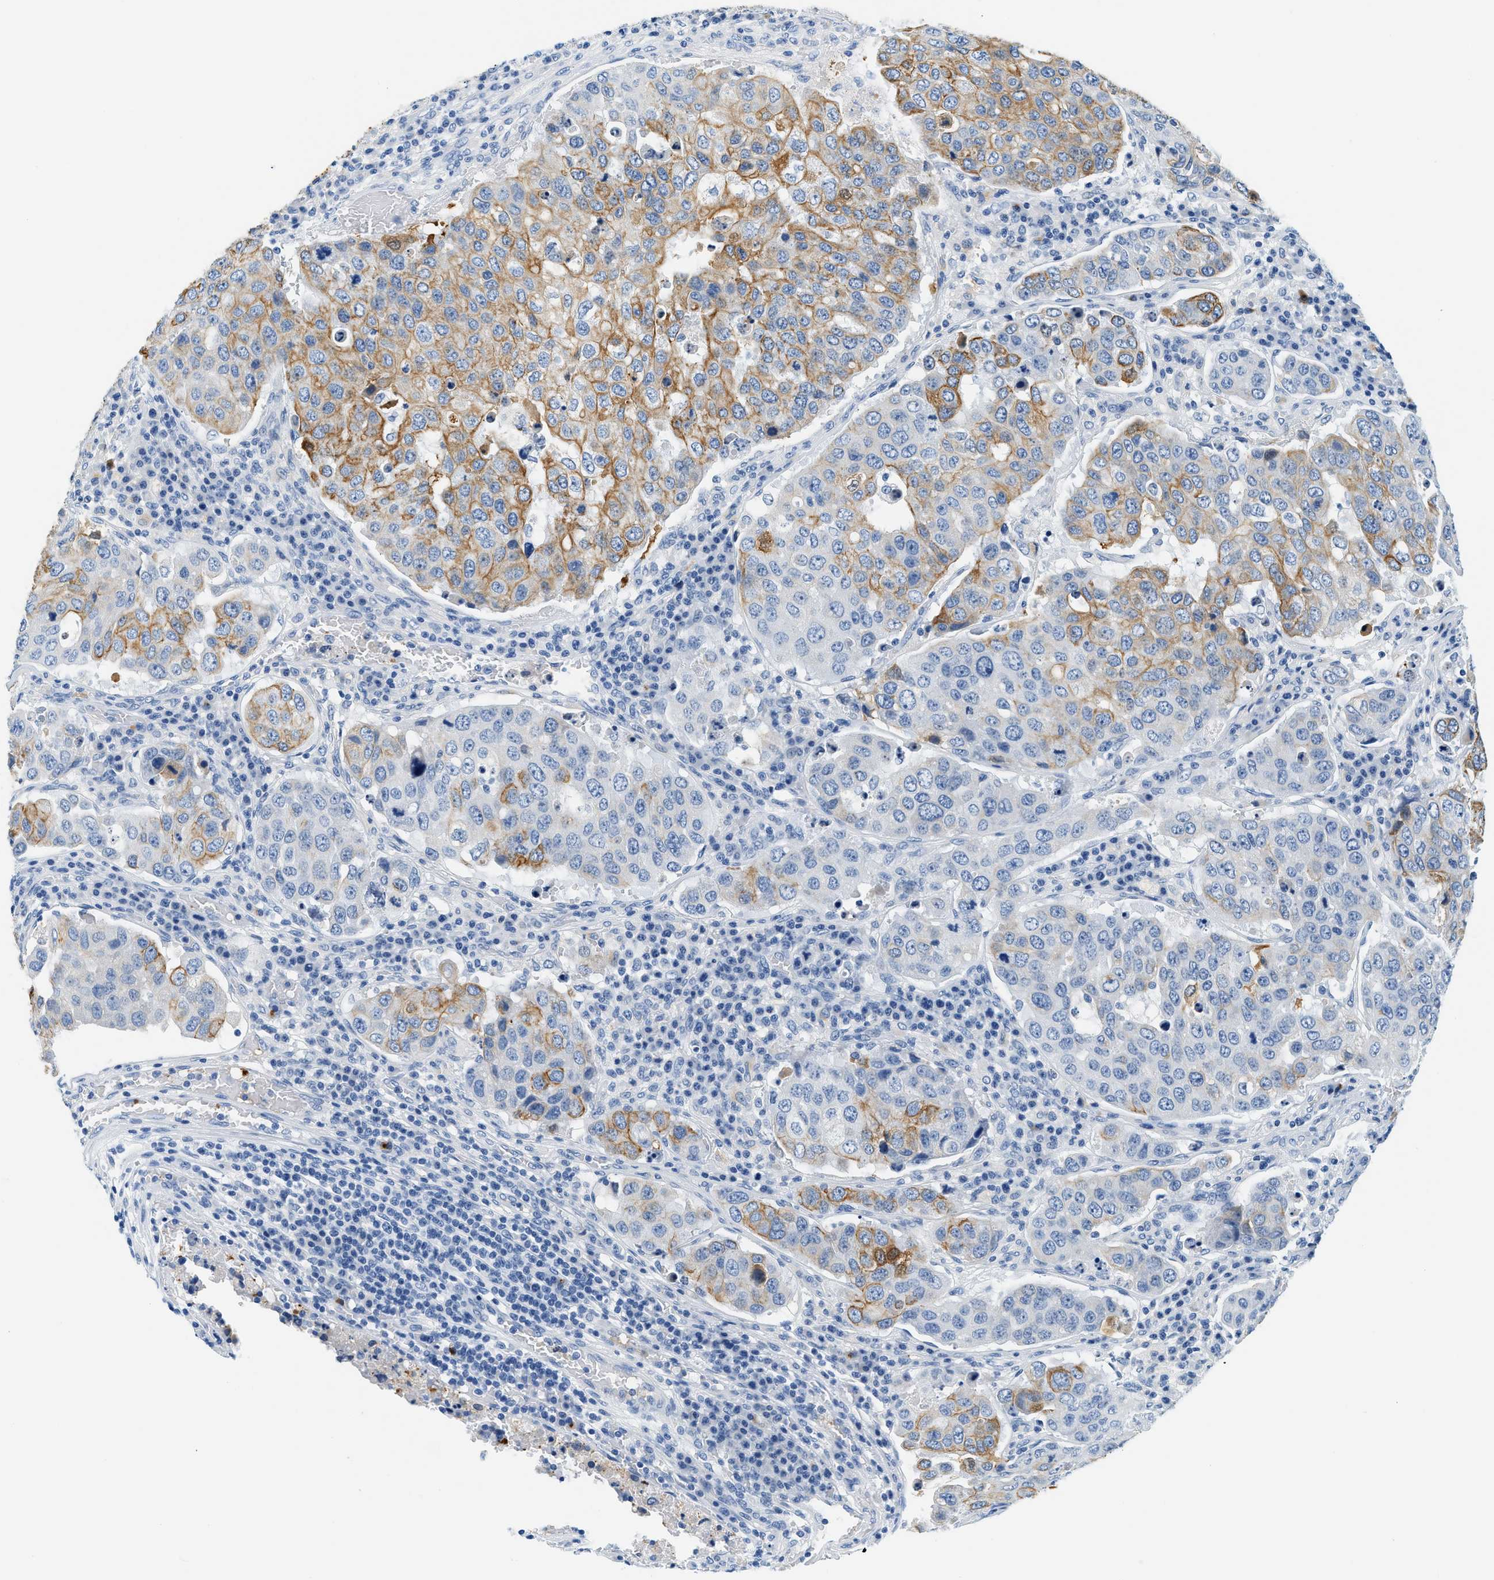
{"staining": {"intensity": "moderate", "quantity": "25%-75%", "location": "cytoplasmic/membranous"}, "tissue": "urothelial cancer", "cell_type": "Tumor cells", "image_type": "cancer", "snomed": [{"axis": "morphology", "description": "Urothelial carcinoma, High grade"}, {"axis": "topography", "description": "Lymph node"}, {"axis": "topography", "description": "Urinary bladder"}], "caption": "Urothelial cancer tissue demonstrates moderate cytoplasmic/membranous positivity in approximately 25%-75% of tumor cells The protein is shown in brown color, while the nuclei are stained blue.", "gene": "STXBP2", "patient": {"sex": "male", "age": 51}}